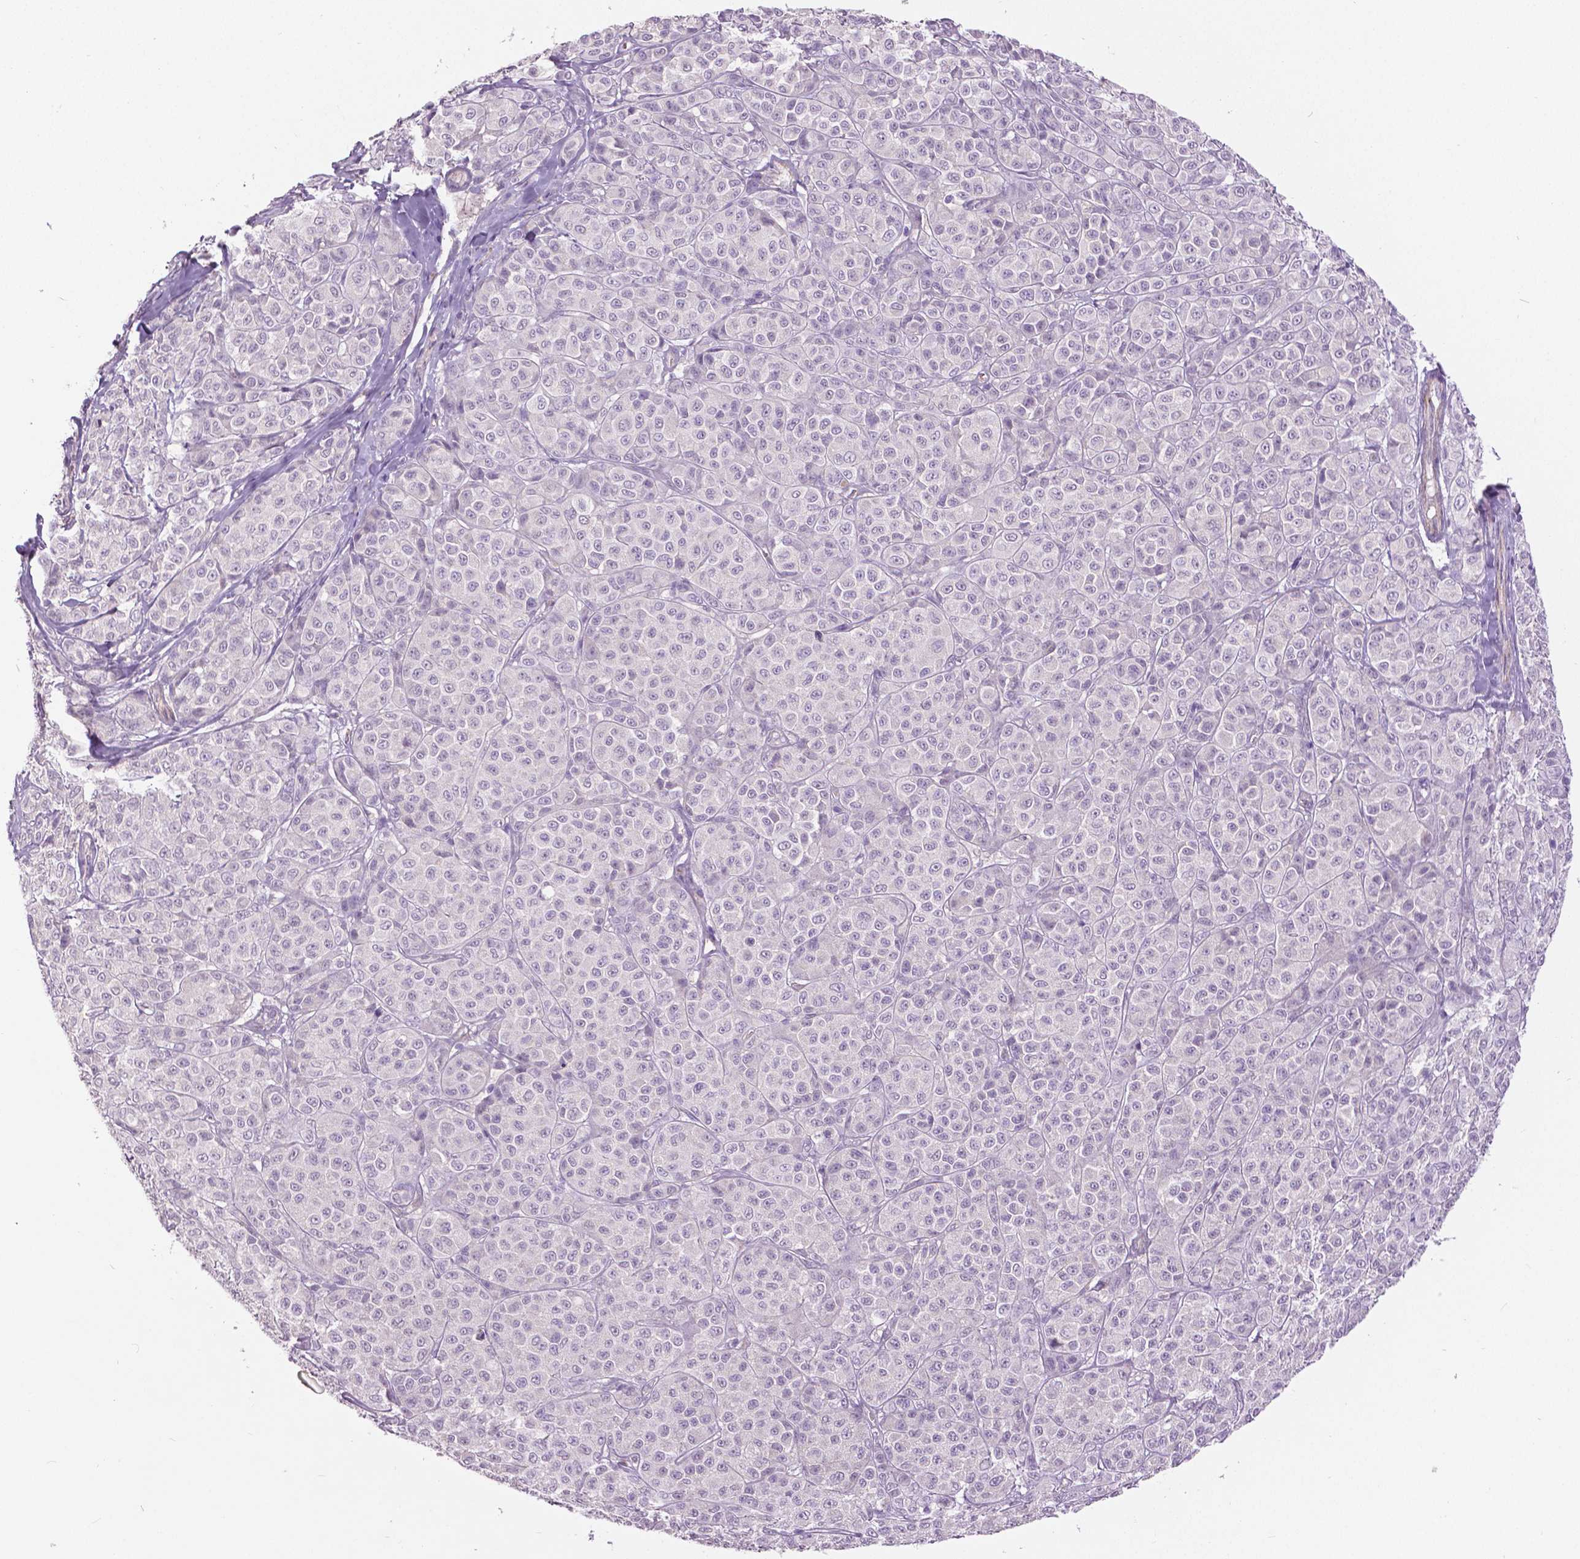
{"staining": {"intensity": "negative", "quantity": "none", "location": "none"}, "tissue": "melanoma", "cell_type": "Tumor cells", "image_type": "cancer", "snomed": [{"axis": "morphology", "description": "Malignant melanoma, NOS"}, {"axis": "topography", "description": "Skin"}], "caption": "DAB (3,3'-diaminobenzidine) immunohistochemical staining of melanoma reveals no significant positivity in tumor cells. The staining was performed using DAB (3,3'-diaminobenzidine) to visualize the protein expression in brown, while the nuclei were stained in blue with hematoxylin (Magnification: 20x).", "gene": "GRIN2A", "patient": {"sex": "male", "age": 89}}